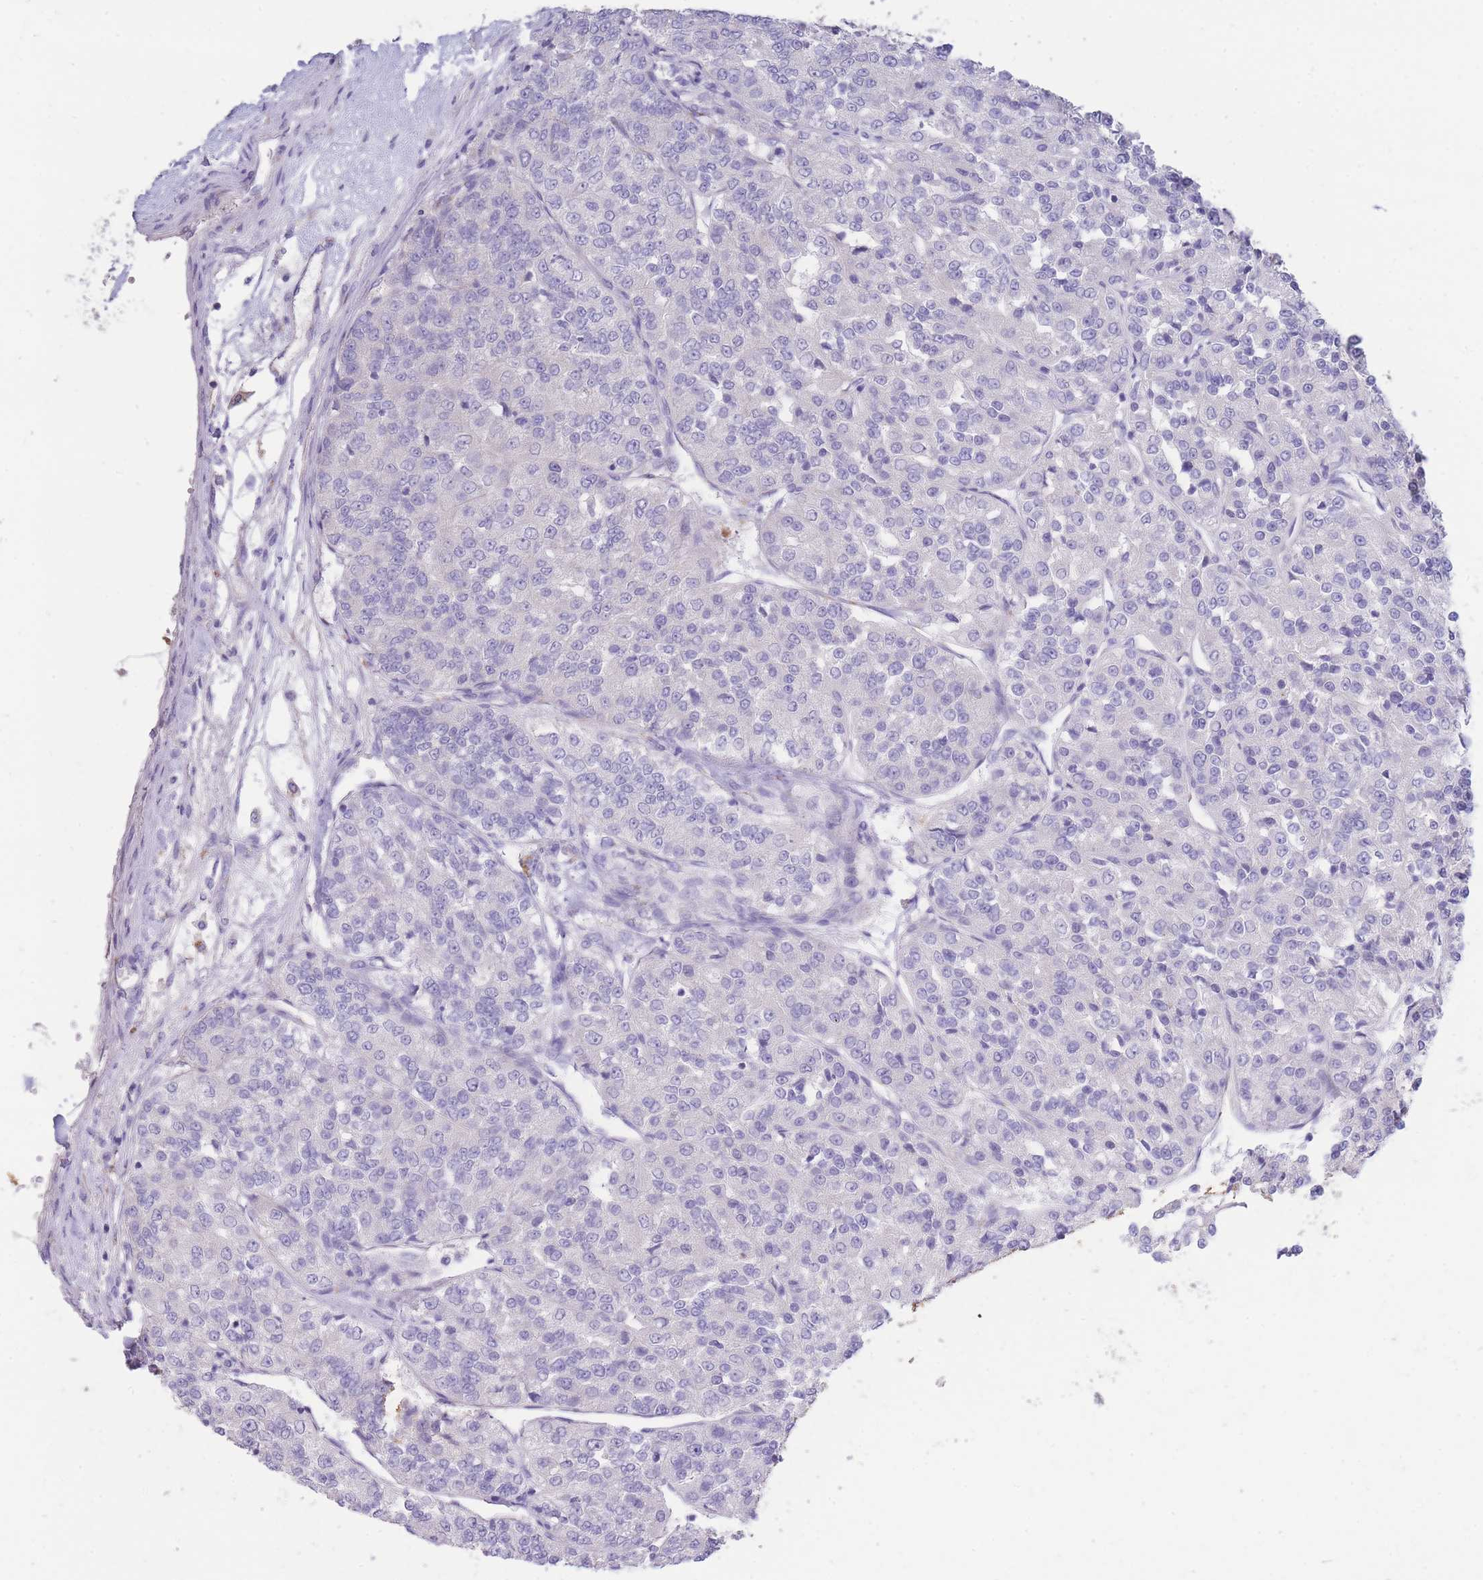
{"staining": {"intensity": "negative", "quantity": "none", "location": "none"}, "tissue": "renal cancer", "cell_type": "Tumor cells", "image_type": "cancer", "snomed": [{"axis": "morphology", "description": "Adenocarcinoma, NOS"}, {"axis": "topography", "description": "Kidney"}], "caption": "This is an IHC image of renal cancer. There is no expression in tumor cells.", "gene": "CENPM", "patient": {"sex": "female", "age": 63}}